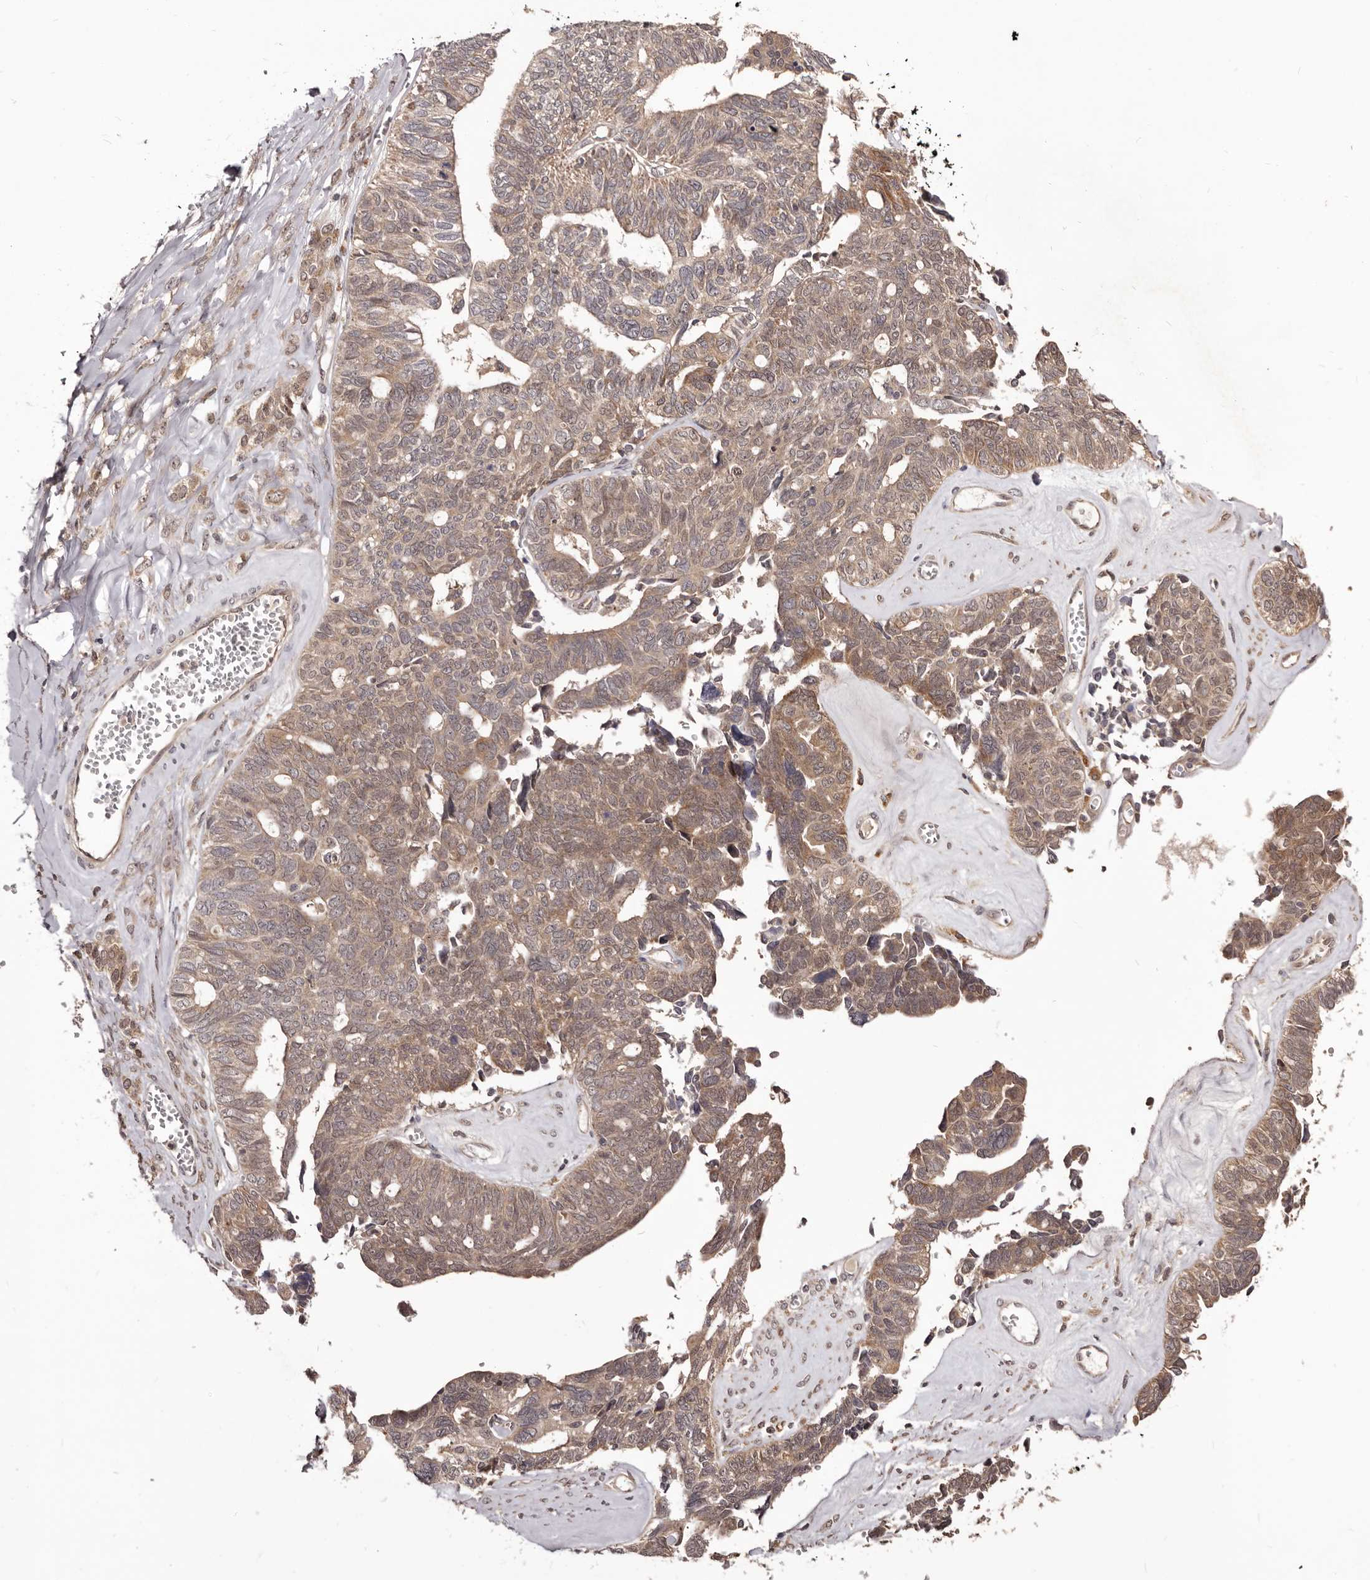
{"staining": {"intensity": "weak", "quantity": ">75%", "location": "cytoplasmic/membranous"}, "tissue": "ovarian cancer", "cell_type": "Tumor cells", "image_type": "cancer", "snomed": [{"axis": "morphology", "description": "Cystadenocarcinoma, serous, NOS"}, {"axis": "topography", "description": "Ovary"}], "caption": "A brown stain highlights weak cytoplasmic/membranous staining of a protein in human ovarian serous cystadenocarcinoma tumor cells. (Stains: DAB in brown, nuclei in blue, Microscopy: brightfield microscopy at high magnification).", "gene": "MDP1", "patient": {"sex": "female", "age": 79}}